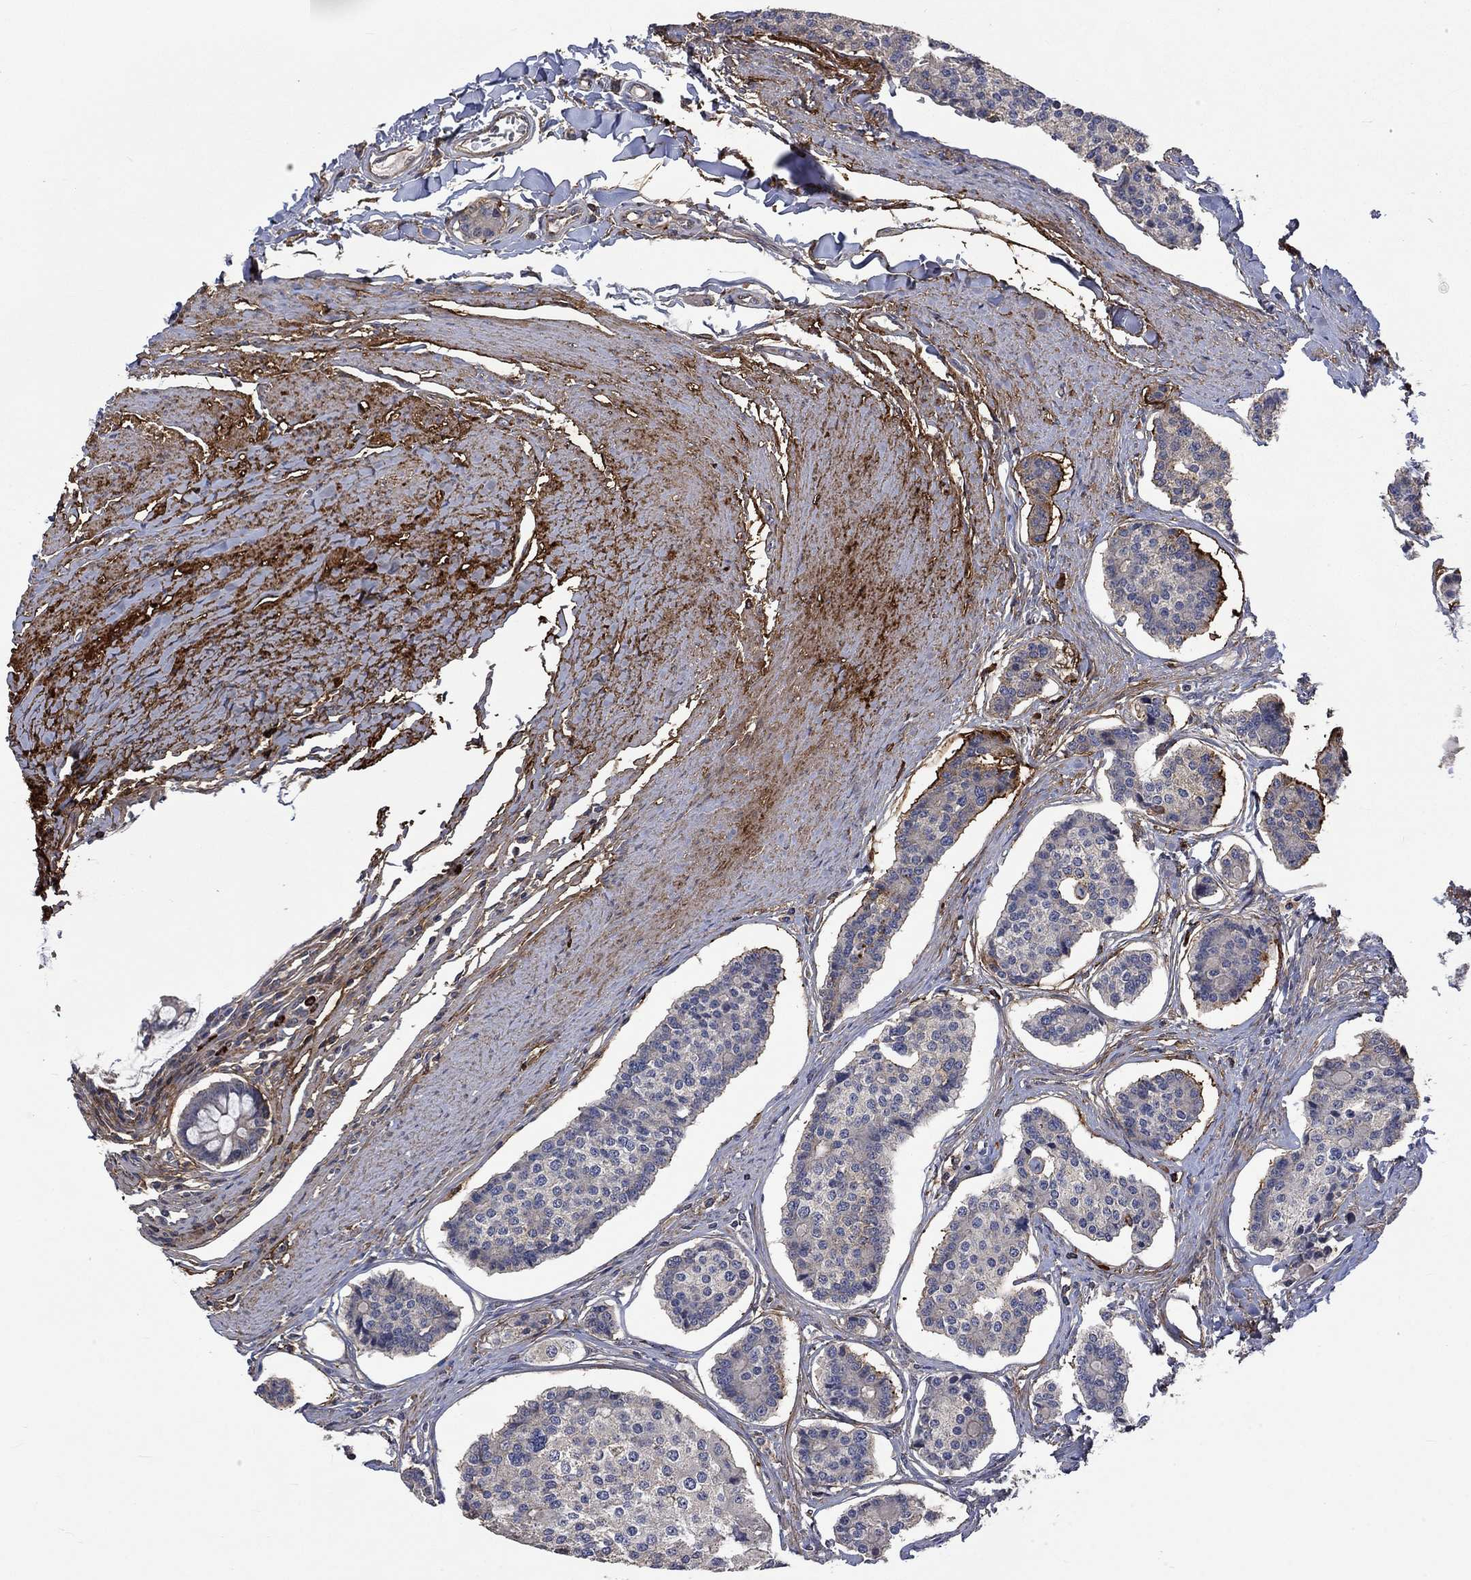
{"staining": {"intensity": "weak", "quantity": "<25%", "location": "cytoplasmic/membranous"}, "tissue": "carcinoid", "cell_type": "Tumor cells", "image_type": "cancer", "snomed": [{"axis": "morphology", "description": "Carcinoid, malignant, NOS"}, {"axis": "topography", "description": "Small intestine"}], "caption": "Immunohistochemistry image of neoplastic tissue: human carcinoid stained with DAB reveals no significant protein positivity in tumor cells.", "gene": "VCAN", "patient": {"sex": "female", "age": 65}}